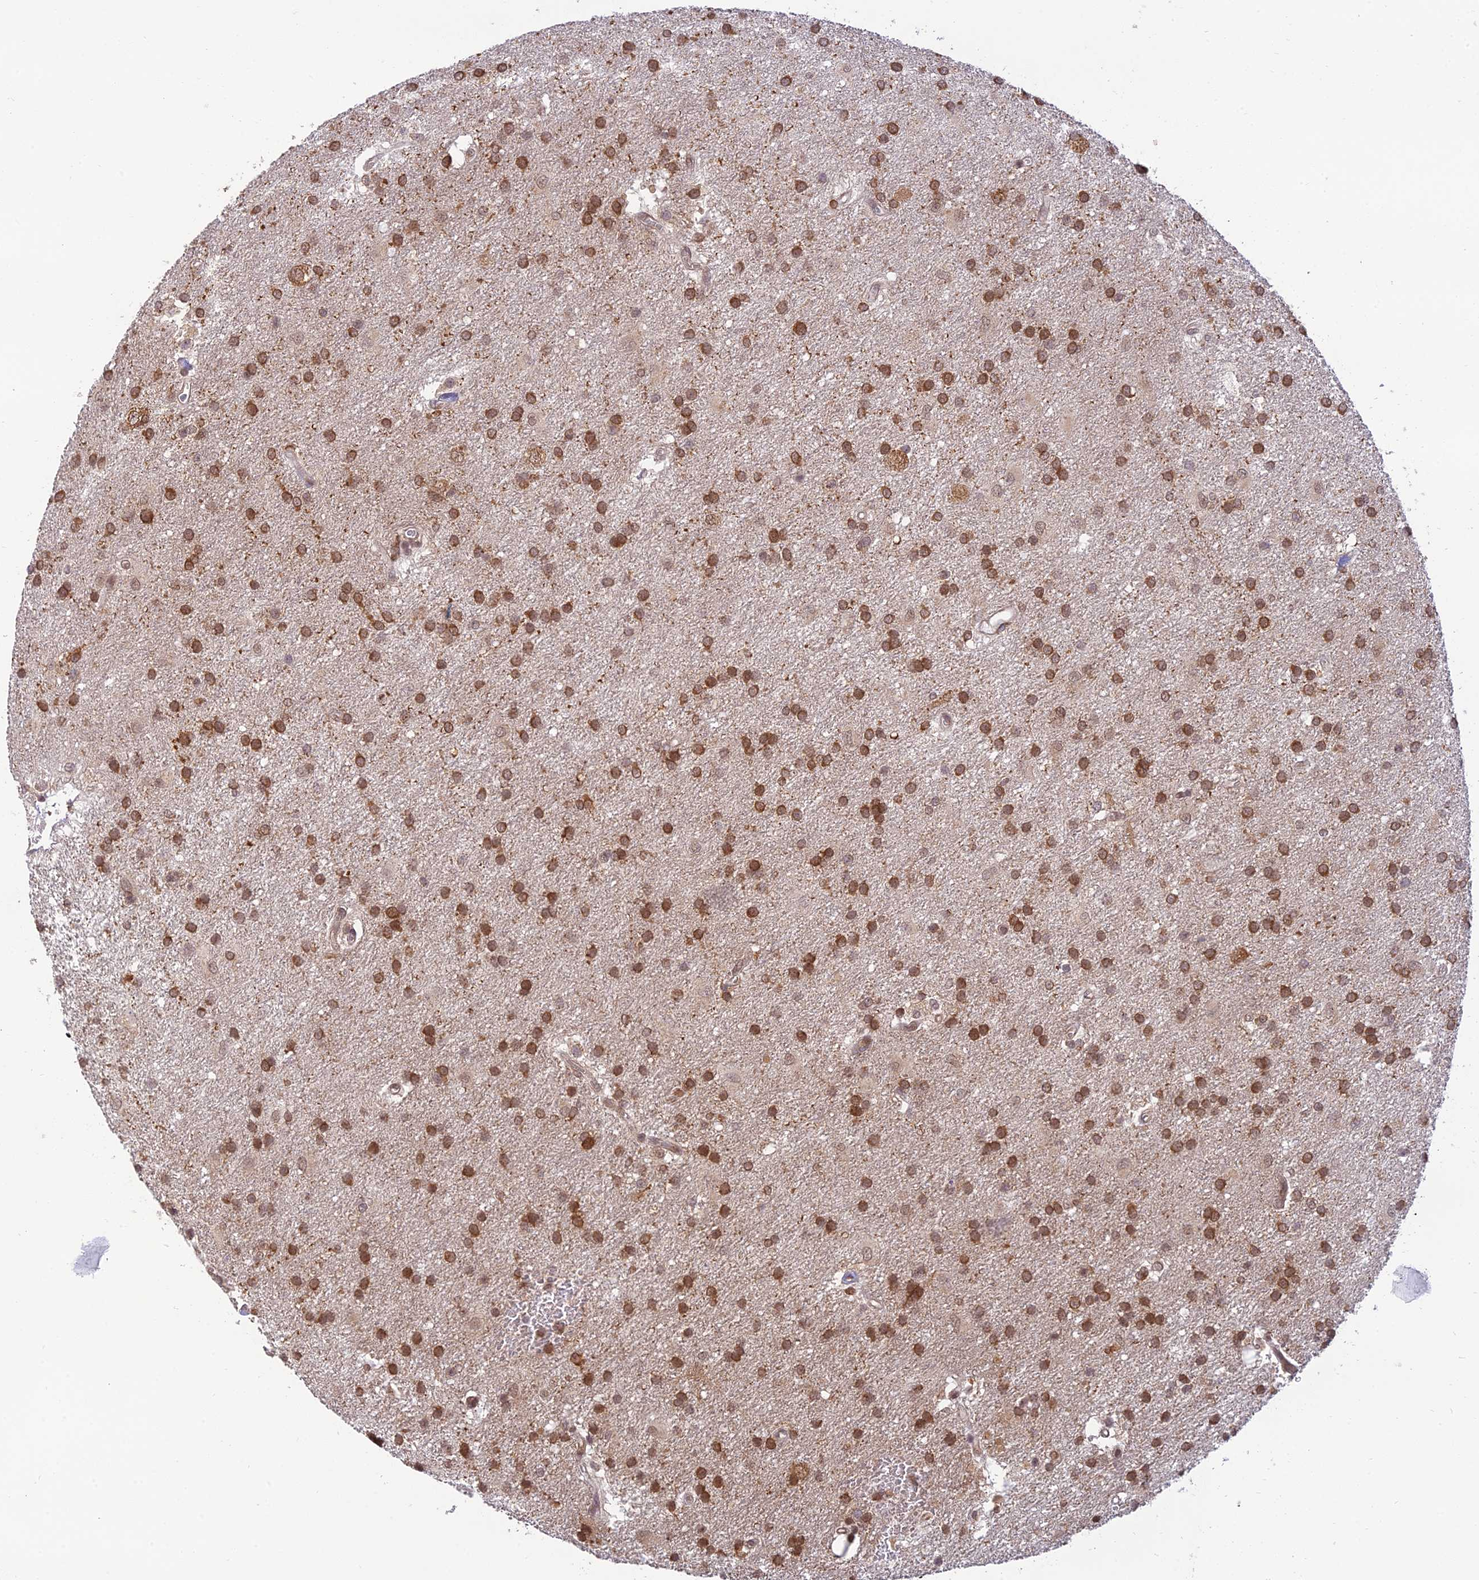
{"staining": {"intensity": "strong", "quantity": ">75%", "location": "cytoplasmic/membranous"}, "tissue": "glioma", "cell_type": "Tumor cells", "image_type": "cancer", "snomed": [{"axis": "morphology", "description": "Glioma, malignant, Low grade"}, {"axis": "topography", "description": "Brain"}], "caption": "IHC of glioma displays high levels of strong cytoplasmic/membranous expression in approximately >75% of tumor cells.", "gene": "SKIC8", "patient": {"sex": "male", "age": 66}}